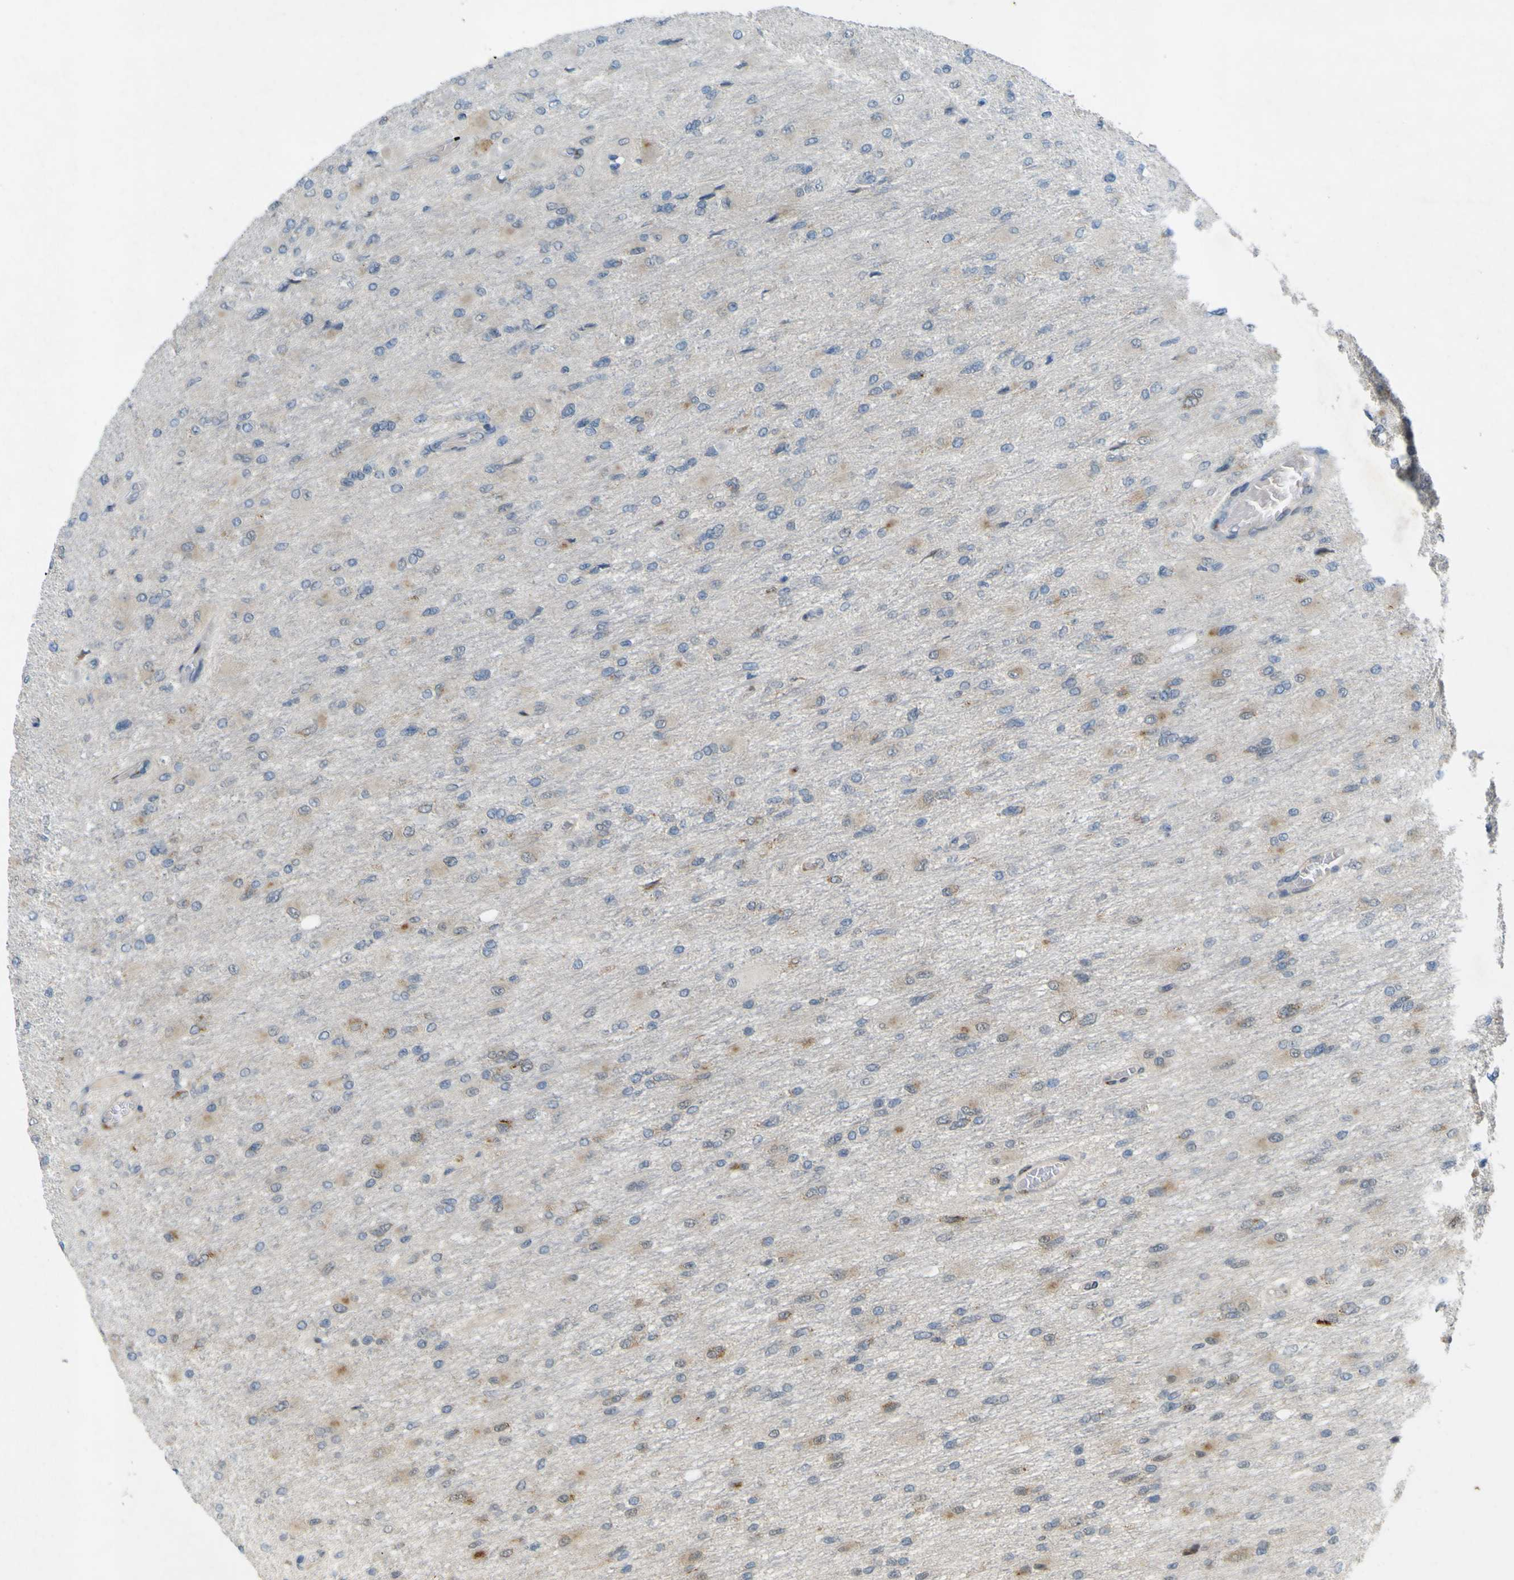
{"staining": {"intensity": "negative", "quantity": "none", "location": "none"}, "tissue": "glioma", "cell_type": "Tumor cells", "image_type": "cancer", "snomed": [{"axis": "morphology", "description": "Glioma, malignant, High grade"}, {"axis": "topography", "description": "Cerebral cortex"}], "caption": "Photomicrograph shows no protein expression in tumor cells of malignant glioma (high-grade) tissue.", "gene": "IGF2R", "patient": {"sex": "female", "age": 36}}